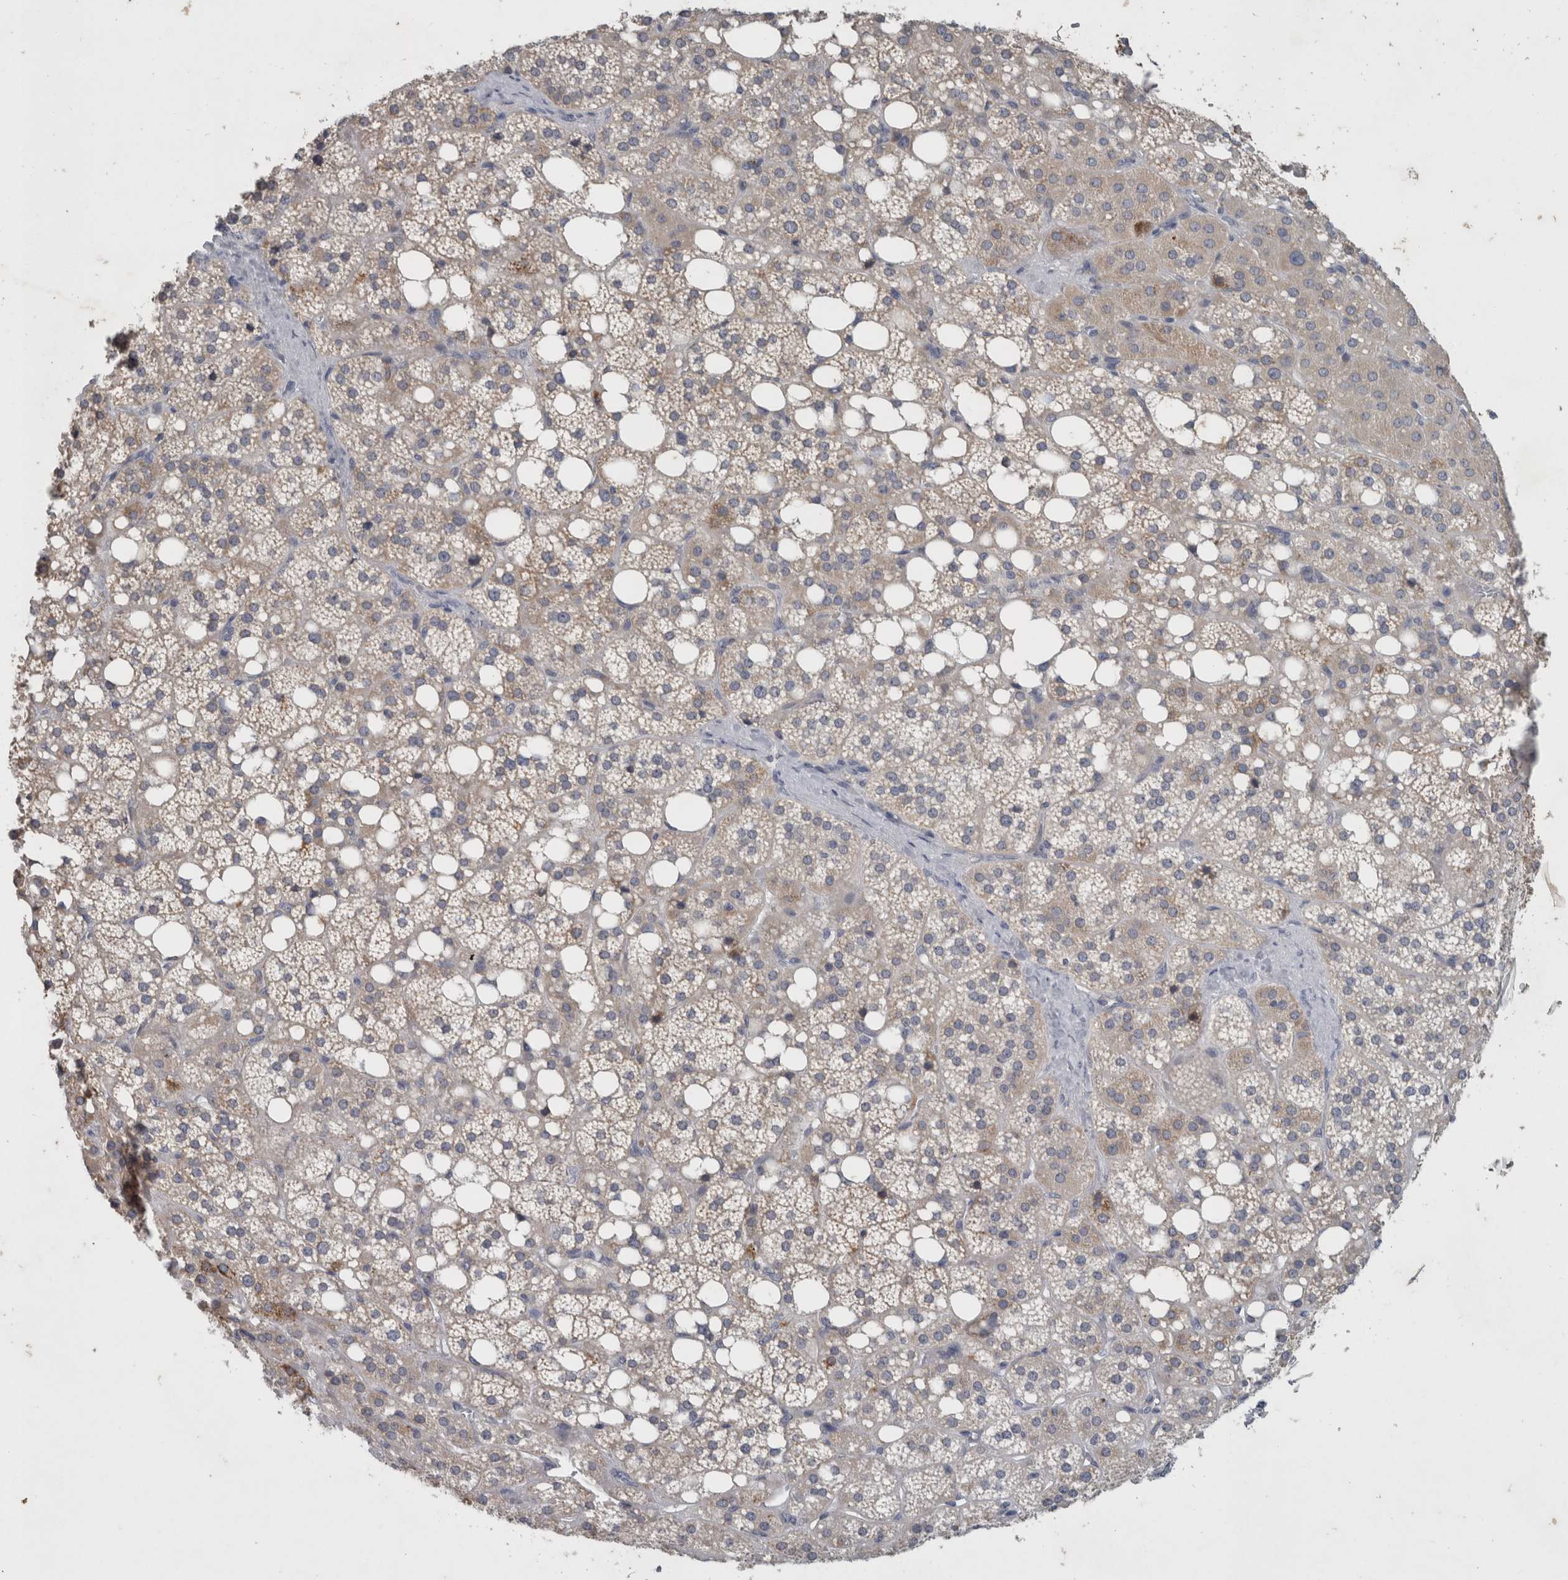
{"staining": {"intensity": "moderate", "quantity": "25%-75%", "location": "cytoplasmic/membranous"}, "tissue": "adrenal gland", "cell_type": "Glandular cells", "image_type": "normal", "snomed": [{"axis": "morphology", "description": "Normal tissue, NOS"}, {"axis": "topography", "description": "Adrenal gland"}], "caption": "Adrenal gland stained with a brown dye shows moderate cytoplasmic/membranous positive staining in about 25%-75% of glandular cells.", "gene": "SLC22A11", "patient": {"sex": "female", "age": 59}}